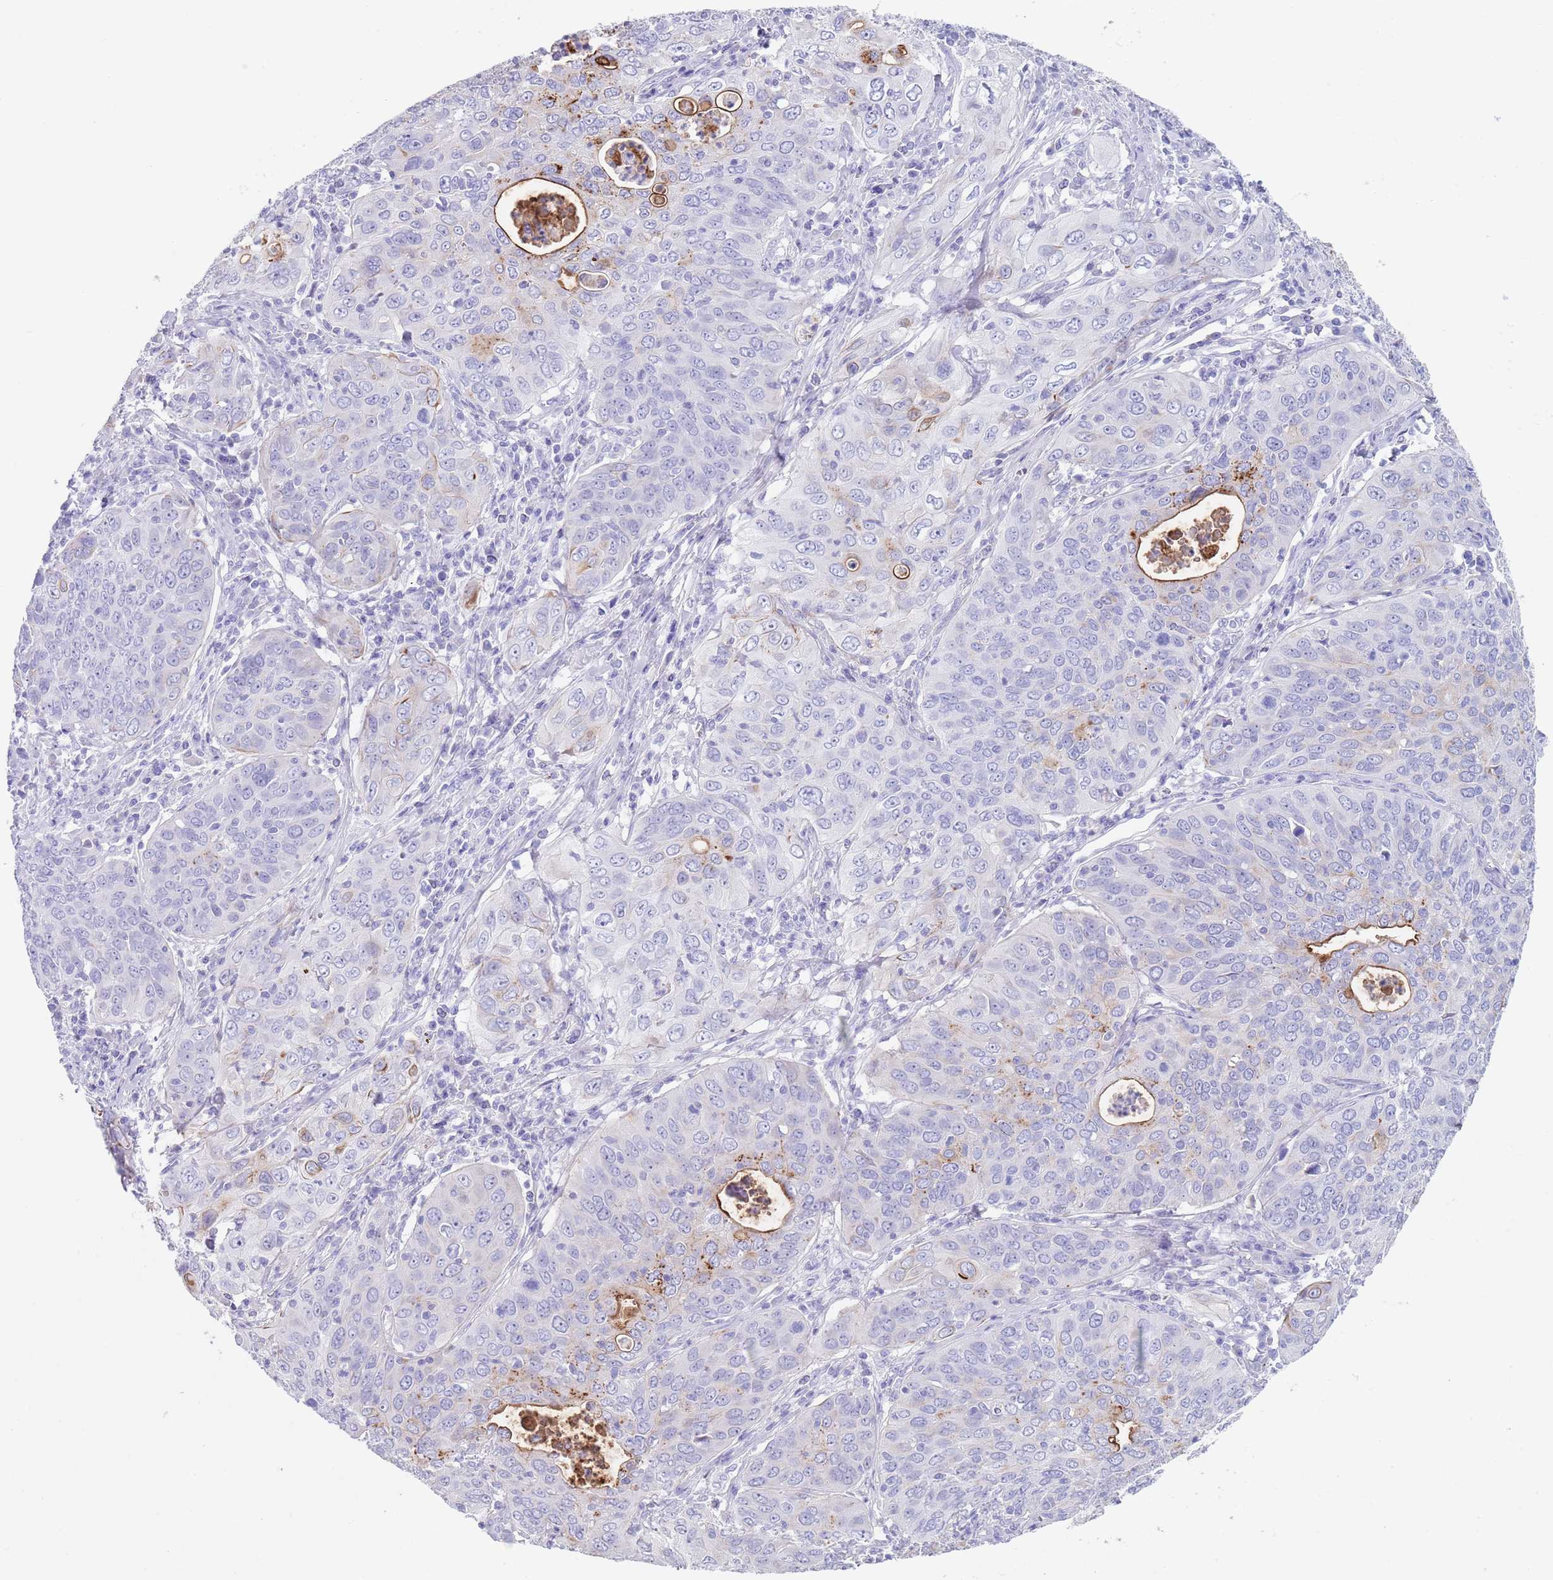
{"staining": {"intensity": "moderate", "quantity": "<25%", "location": "cytoplasmic/membranous"}, "tissue": "cervical cancer", "cell_type": "Tumor cells", "image_type": "cancer", "snomed": [{"axis": "morphology", "description": "Squamous cell carcinoma, NOS"}, {"axis": "topography", "description": "Cervix"}], "caption": "Brown immunohistochemical staining in human cervical cancer shows moderate cytoplasmic/membranous staining in about <25% of tumor cells.", "gene": "CPXM2", "patient": {"sex": "female", "age": 36}}